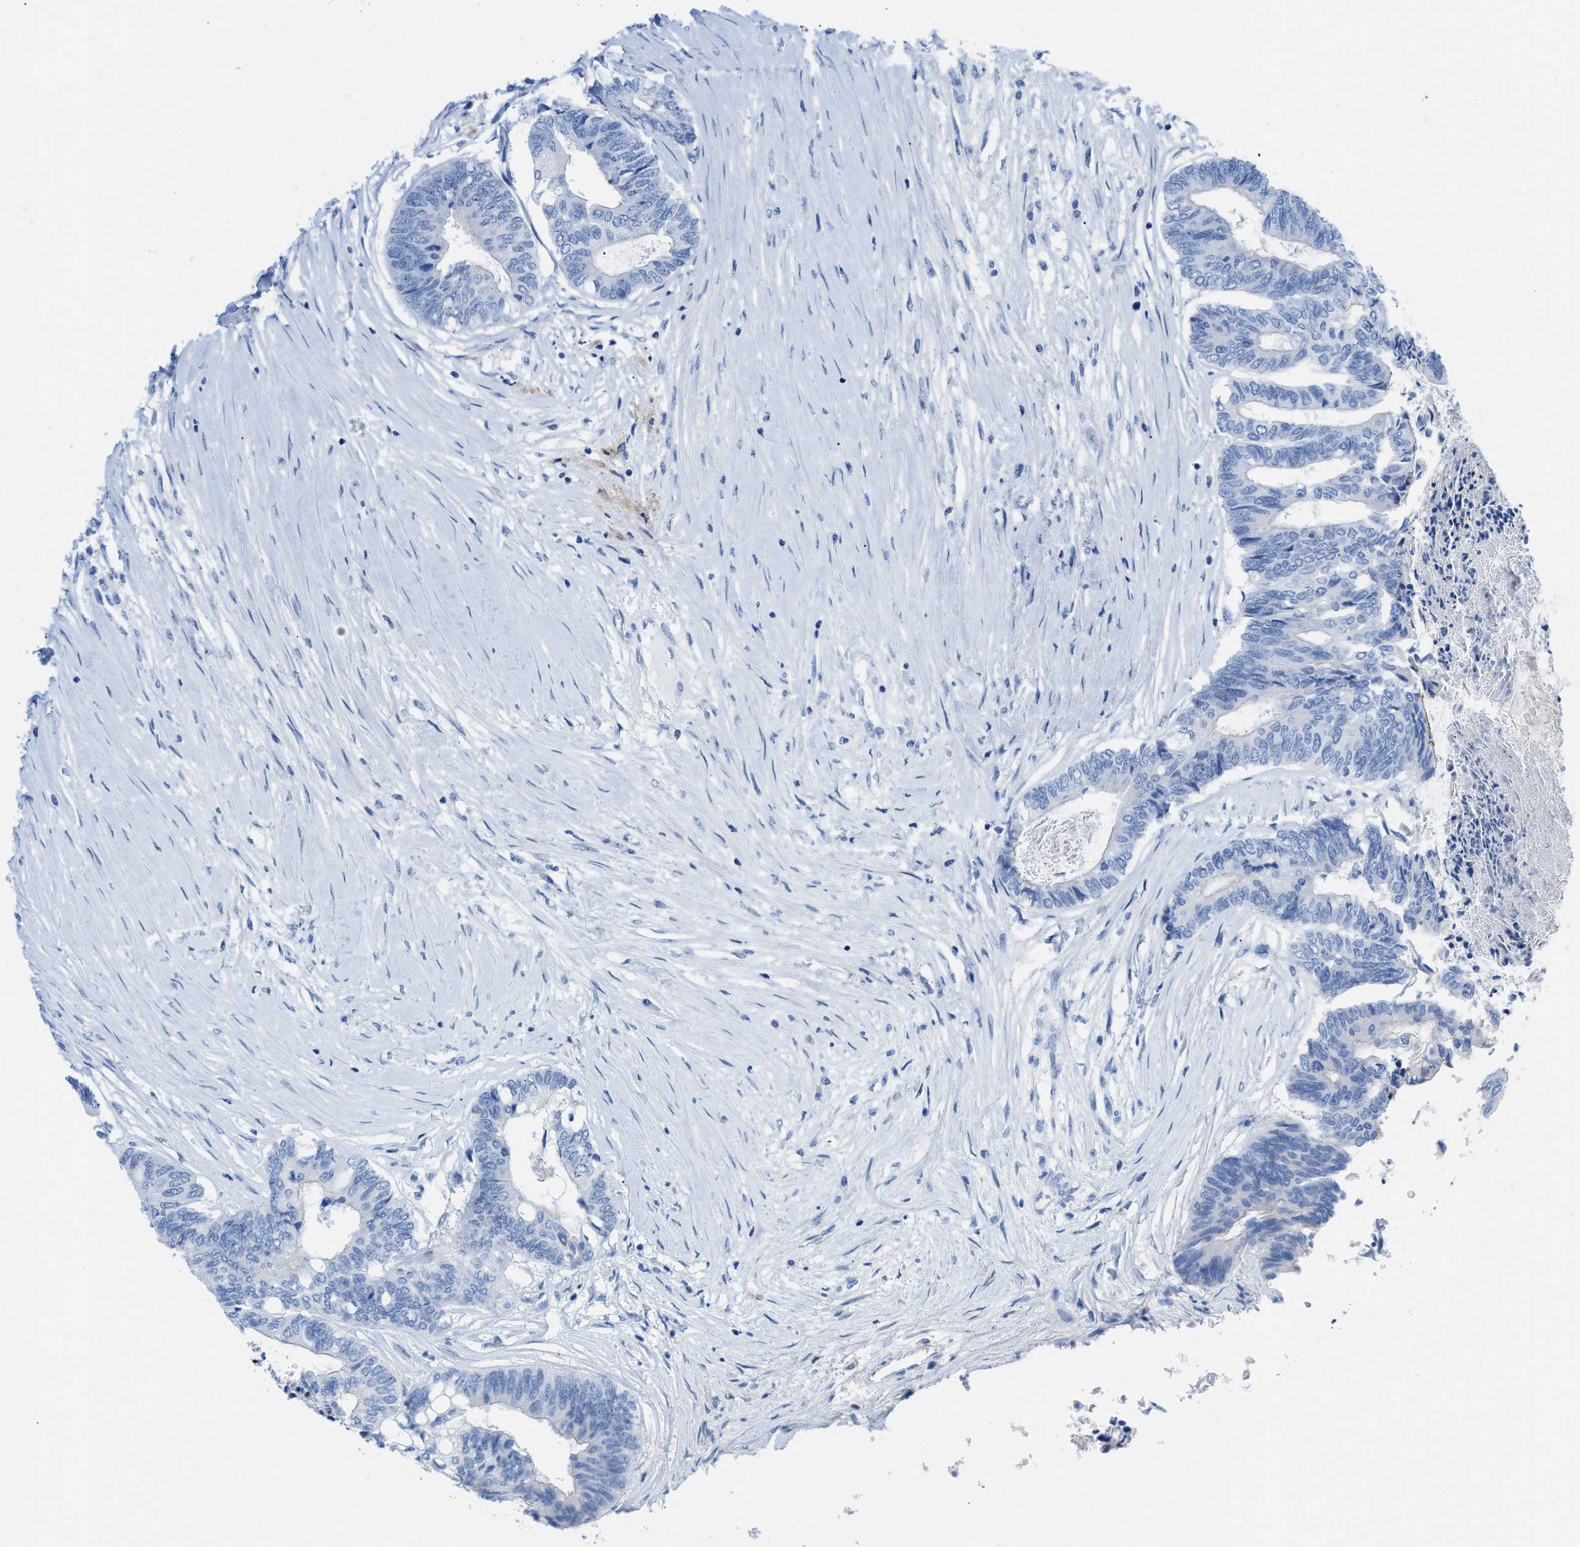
{"staining": {"intensity": "negative", "quantity": "none", "location": "none"}, "tissue": "colorectal cancer", "cell_type": "Tumor cells", "image_type": "cancer", "snomed": [{"axis": "morphology", "description": "Adenocarcinoma, NOS"}, {"axis": "topography", "description": "Rectum"}], "caption": "The immunohistochemistry micrograph has no significant expression in tumor cells of colorectal cancer (adenocarcinoma) tissue. (Immunohistochemistry (ihc), brightfield microscopy, high magnification).", "gene": "TCL1A", "patient": {"sex": "male", "age": 63}}